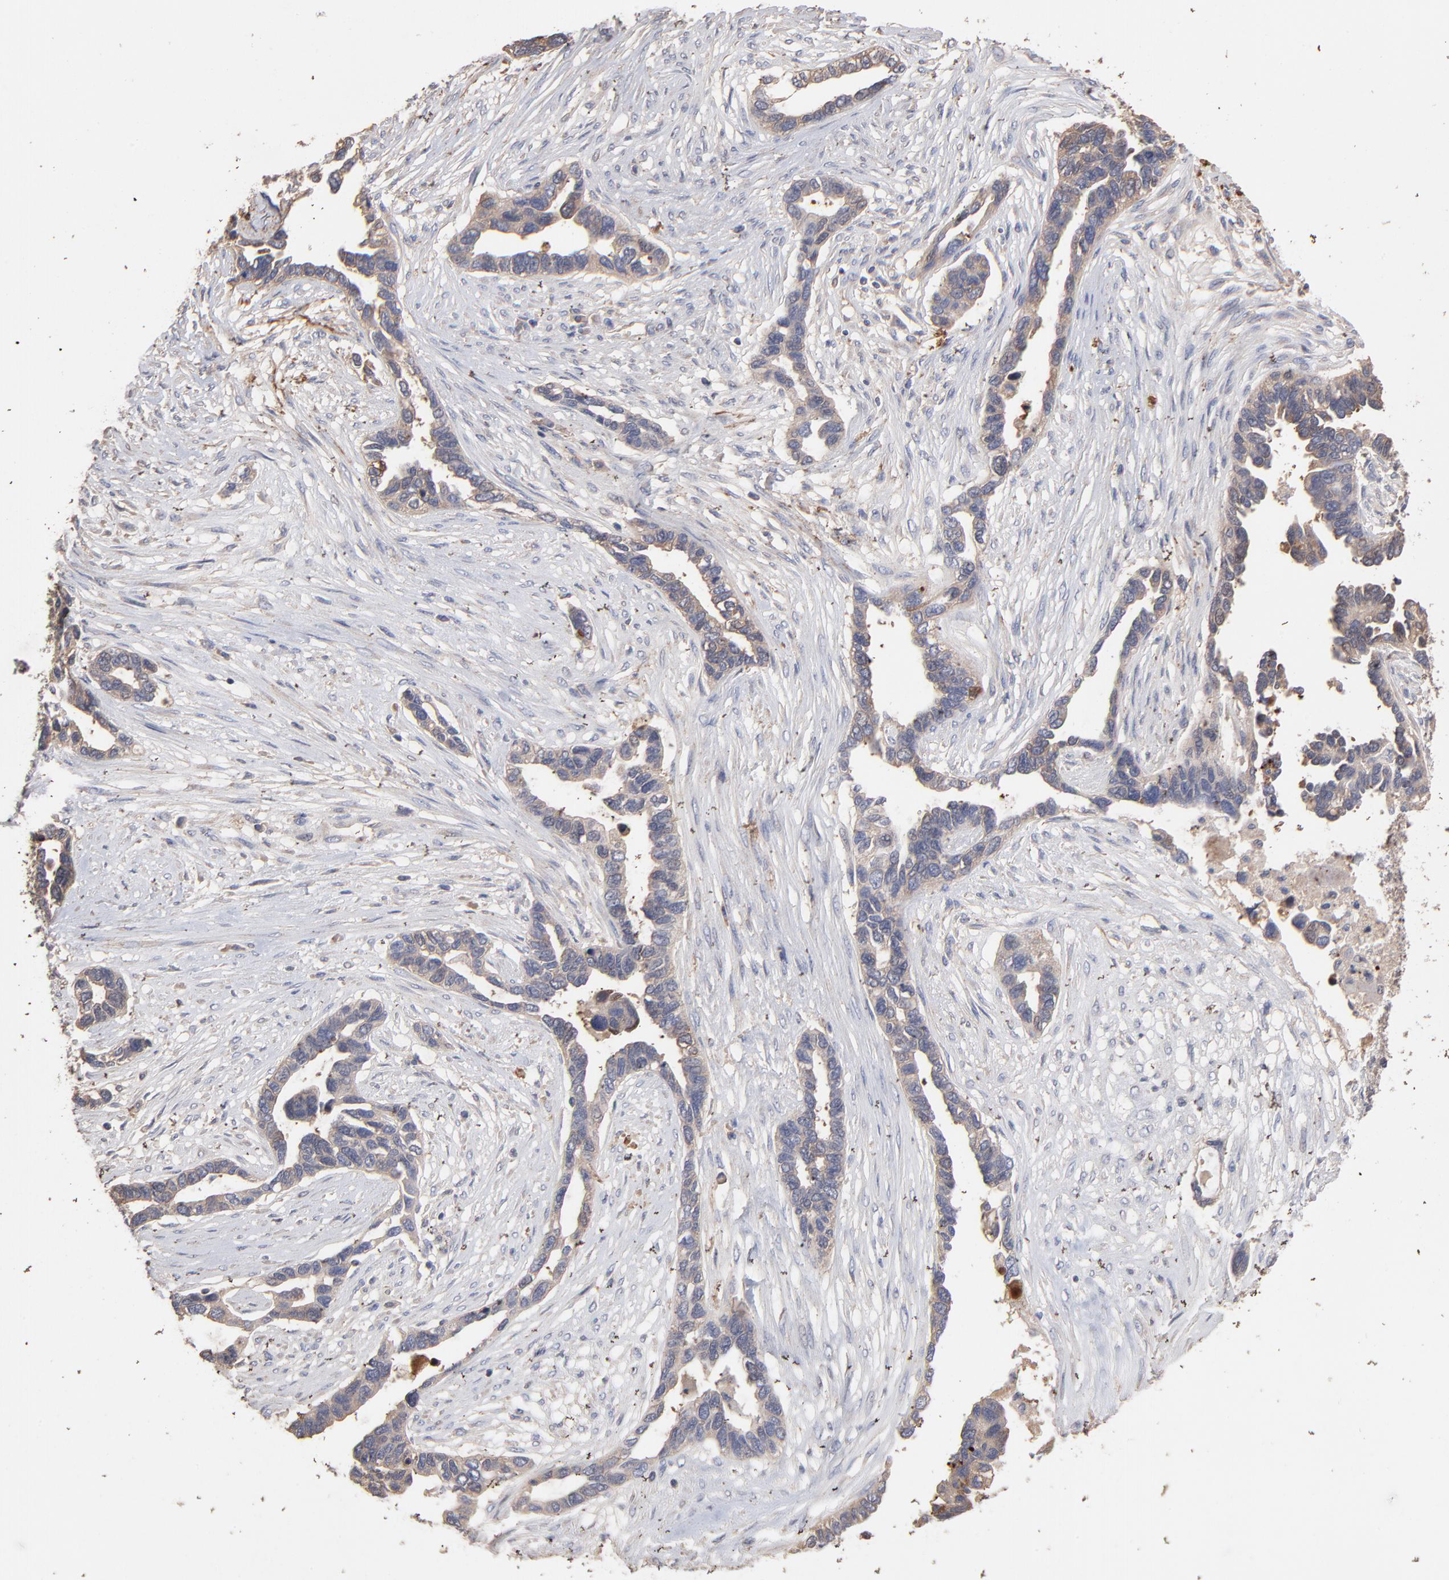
{"staining": {"intensity": "weak", "quantity": ">75%", "location": "cytoplasmic/membranous"}, "tissue": "ovarian cancer", "cell_type": "Tumor cells", "image_type": "cancer", "snomed": [{"axis": "morphology", "description": "Cystadenocarcinoma, serous, NOS"}, {"axis": "topography", "description": "Ovary"}], "caption": "High-power microscopy captured an immunohistochemistry (IHC) image of serous cystadenocarcinoma (ovarian), revealing weak cytoplasmic/membranous expression in about >75% of tumor cells.", "gene": "TANGO2", "patient": {"sex": "female", "age": 54}}